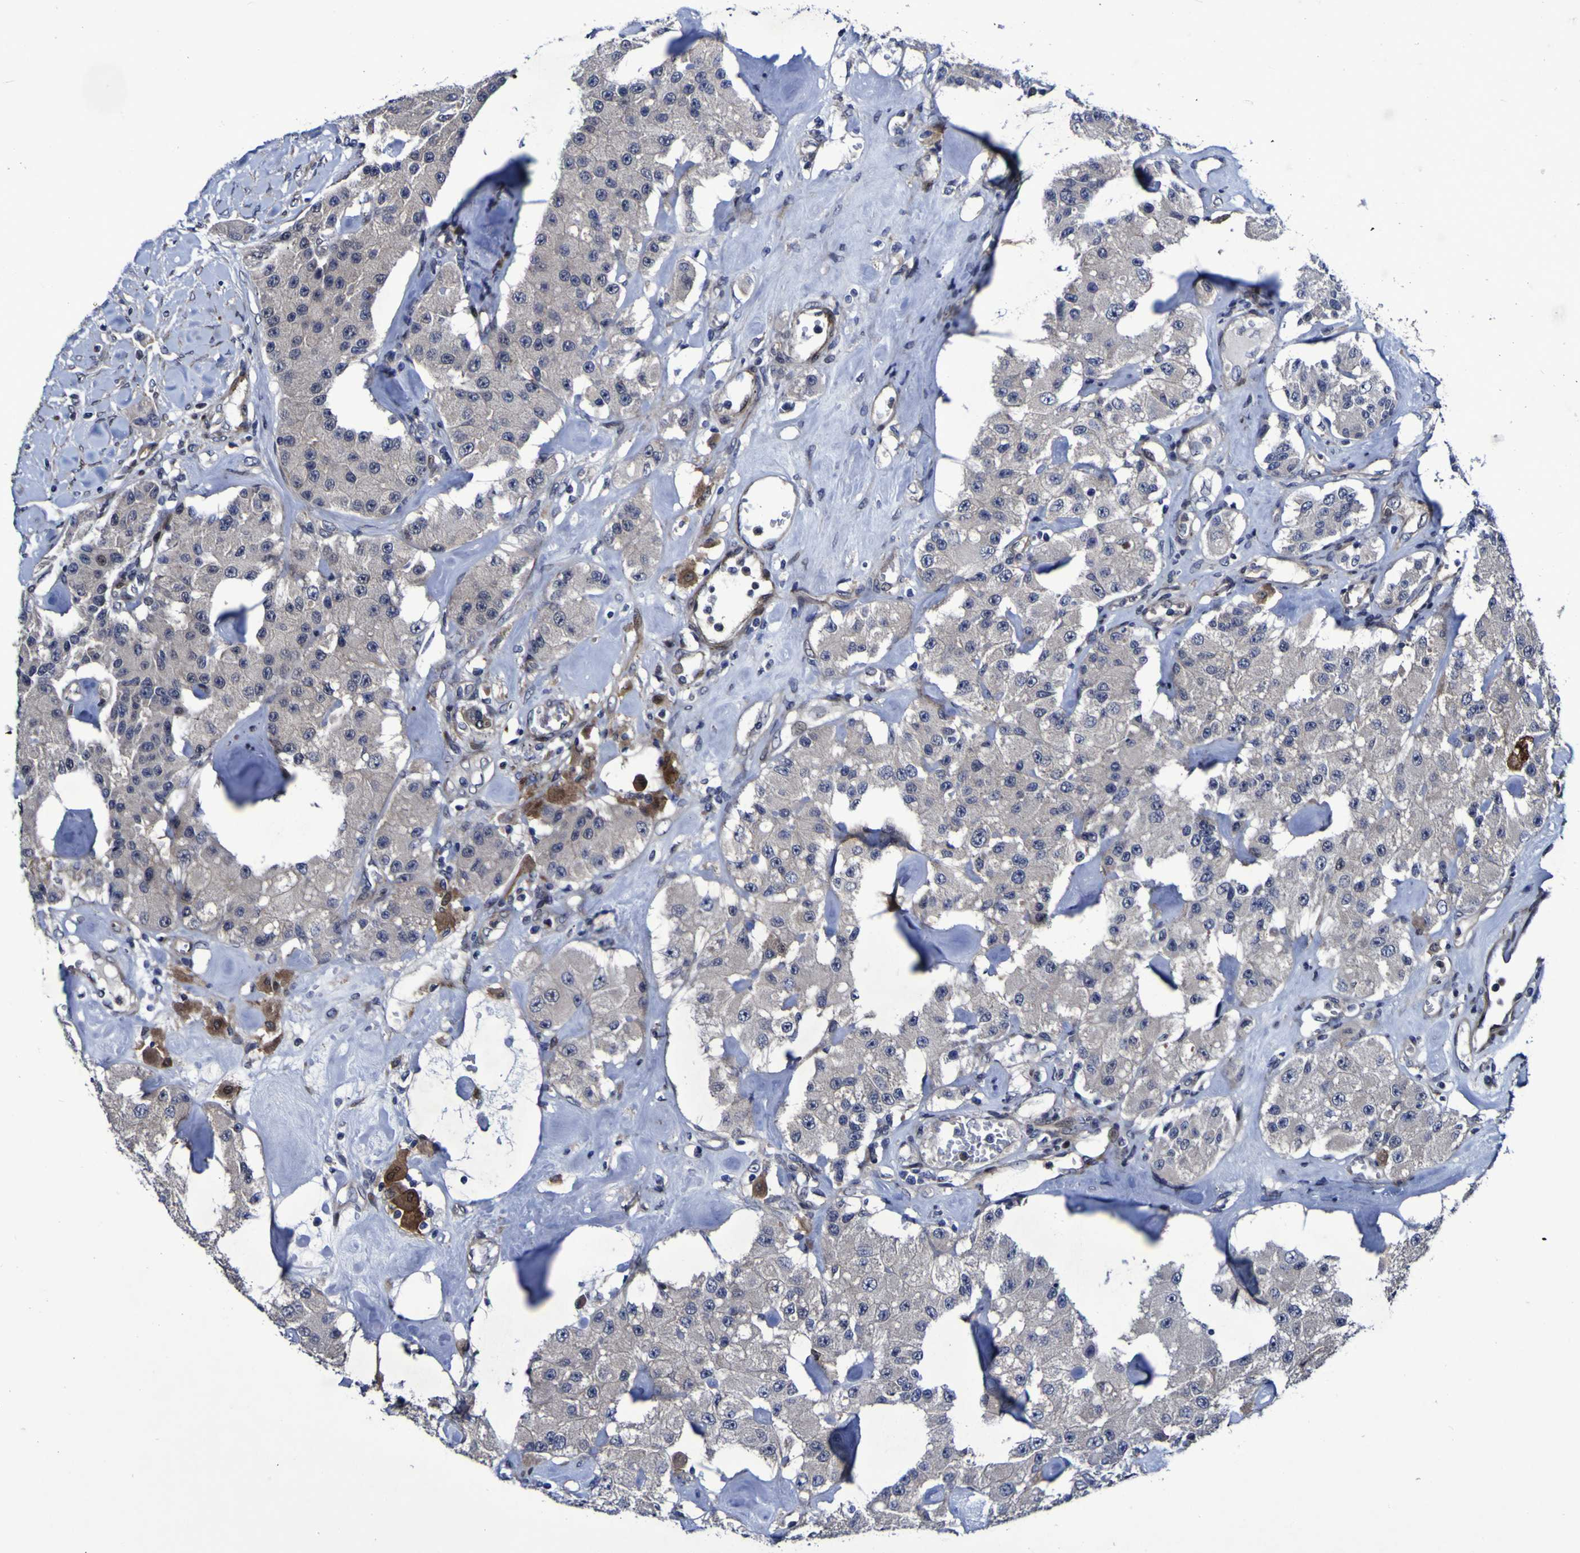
{"staining": {"intensity": "negative", "quantity": "none", "location": "none"}, "tissue": "carcinoid", "cell_type": "Tumor cells", "image_type": "cancer", "snomed": [{"axis": "morphology", "description": "Carcinoid, malignant, NOS"}, {"axis": "topography", "description": "Pancreas"}], "caption": "High magnification brightfield microscopy of malignant carcinoid stained with DAB (3,3'-diaminobenzidine) (brown) and counterstained with hematoxylin (blue): tumor cells show no significant expression. (DAB (3,3'-diaminobenzidine) immunohistochemistry, high magnification).", "gene": "MGLL", "patient": {"sex": "male", "age": 41}}